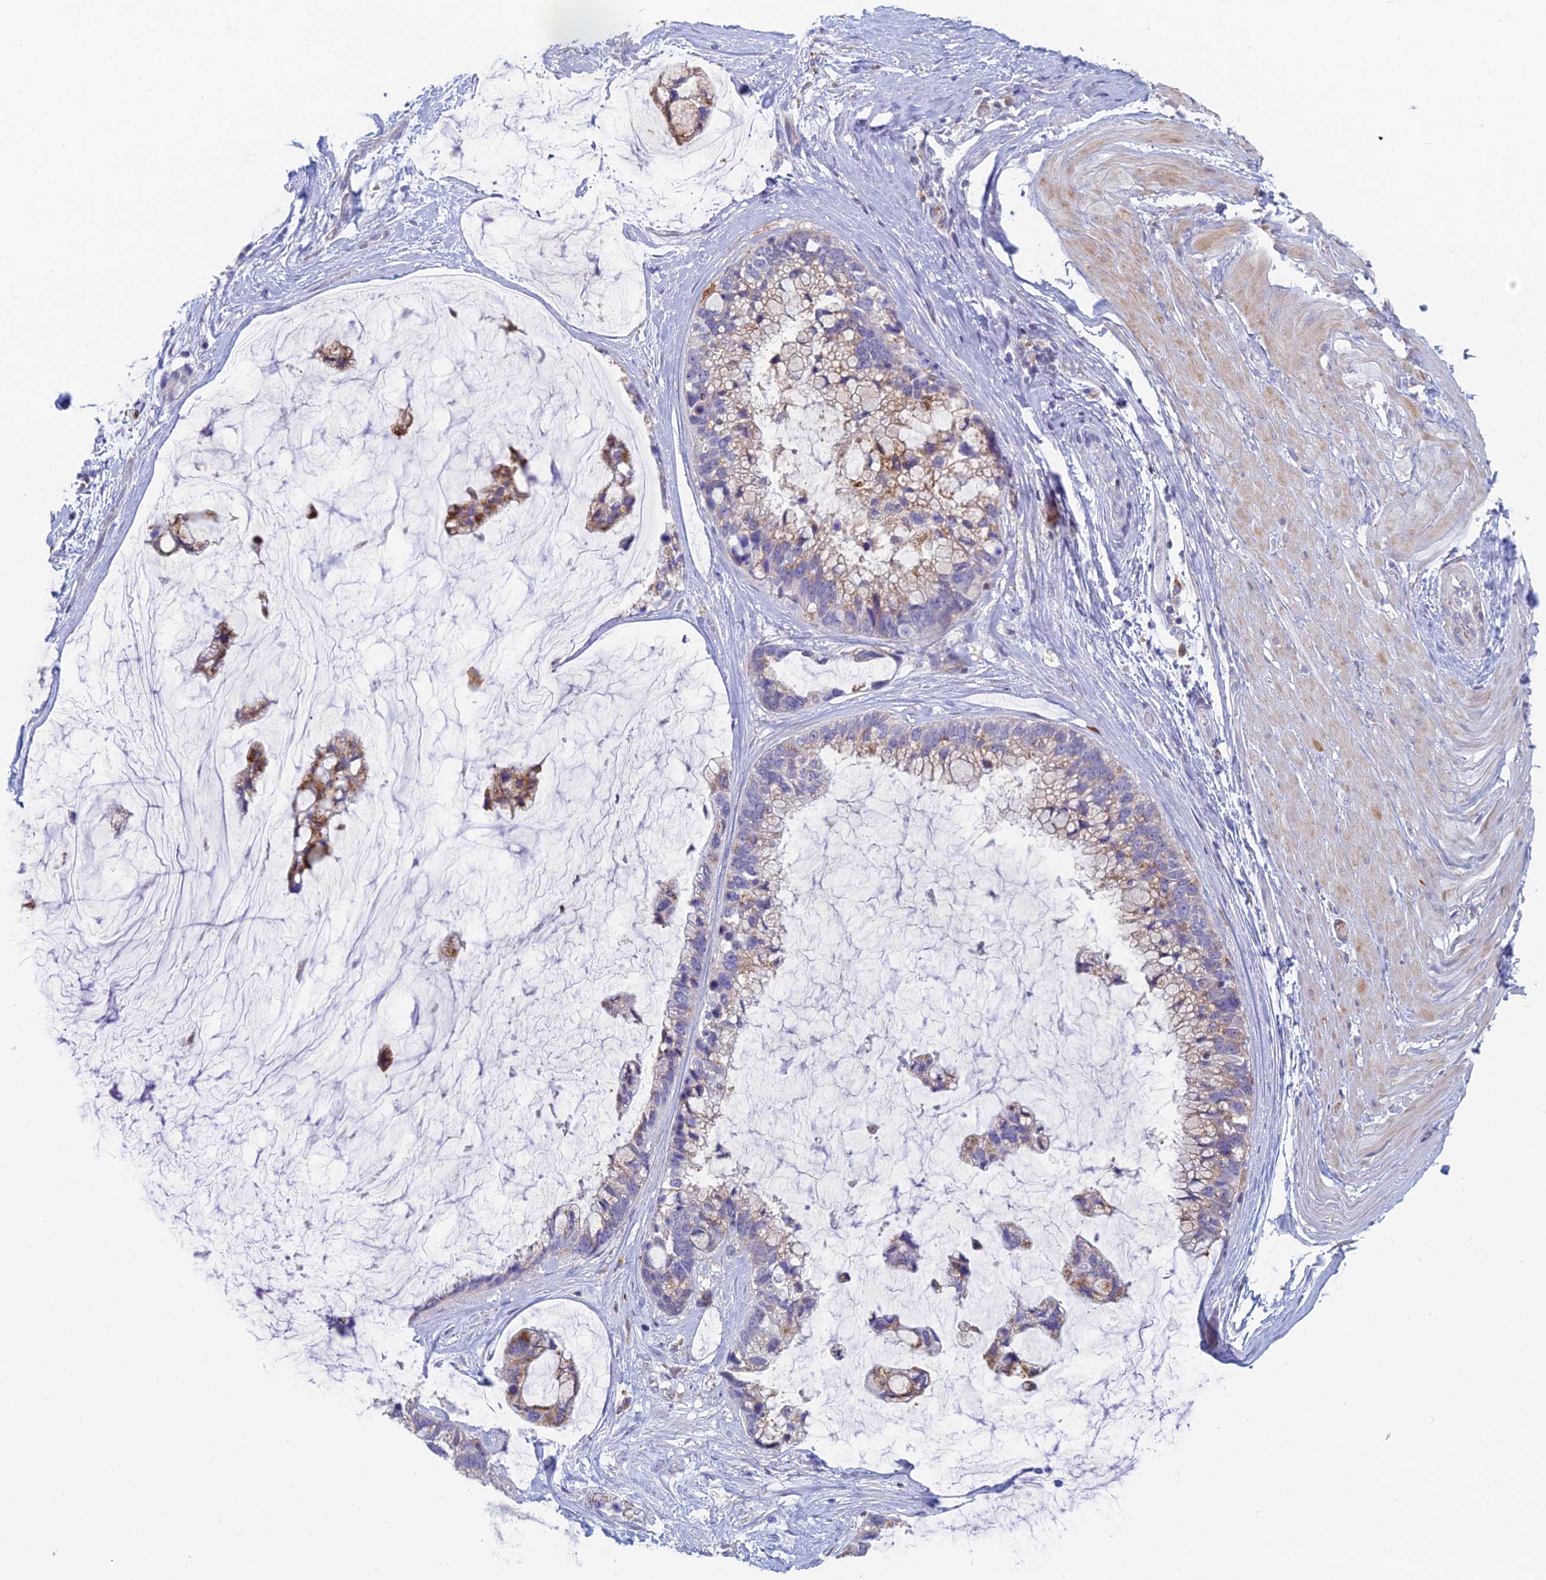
{"staining": {"intensity": "moderate", "quantity": "<25%", "location": "cytoplasmic/membranous"}, "tissue": "ovarian cancer", "cell_type": "Tumor cells", "image_type": "cancer", "snomed": [{"axis": "morphology", "description": "Cystadenocarcinoma, mucinous, NOS"}, {"axis": "topography", "description": "Ovary"}], "caption": "This image displays immunohistochemistry (IHC) staining of mucinous cystadenocarcinoma (ovarian), with low moderate cytoplasmic/membranous positivity in about <25% of tumor cells.", "gene": "FERD3L", "patient": {"sex": "female", "age": 39}}